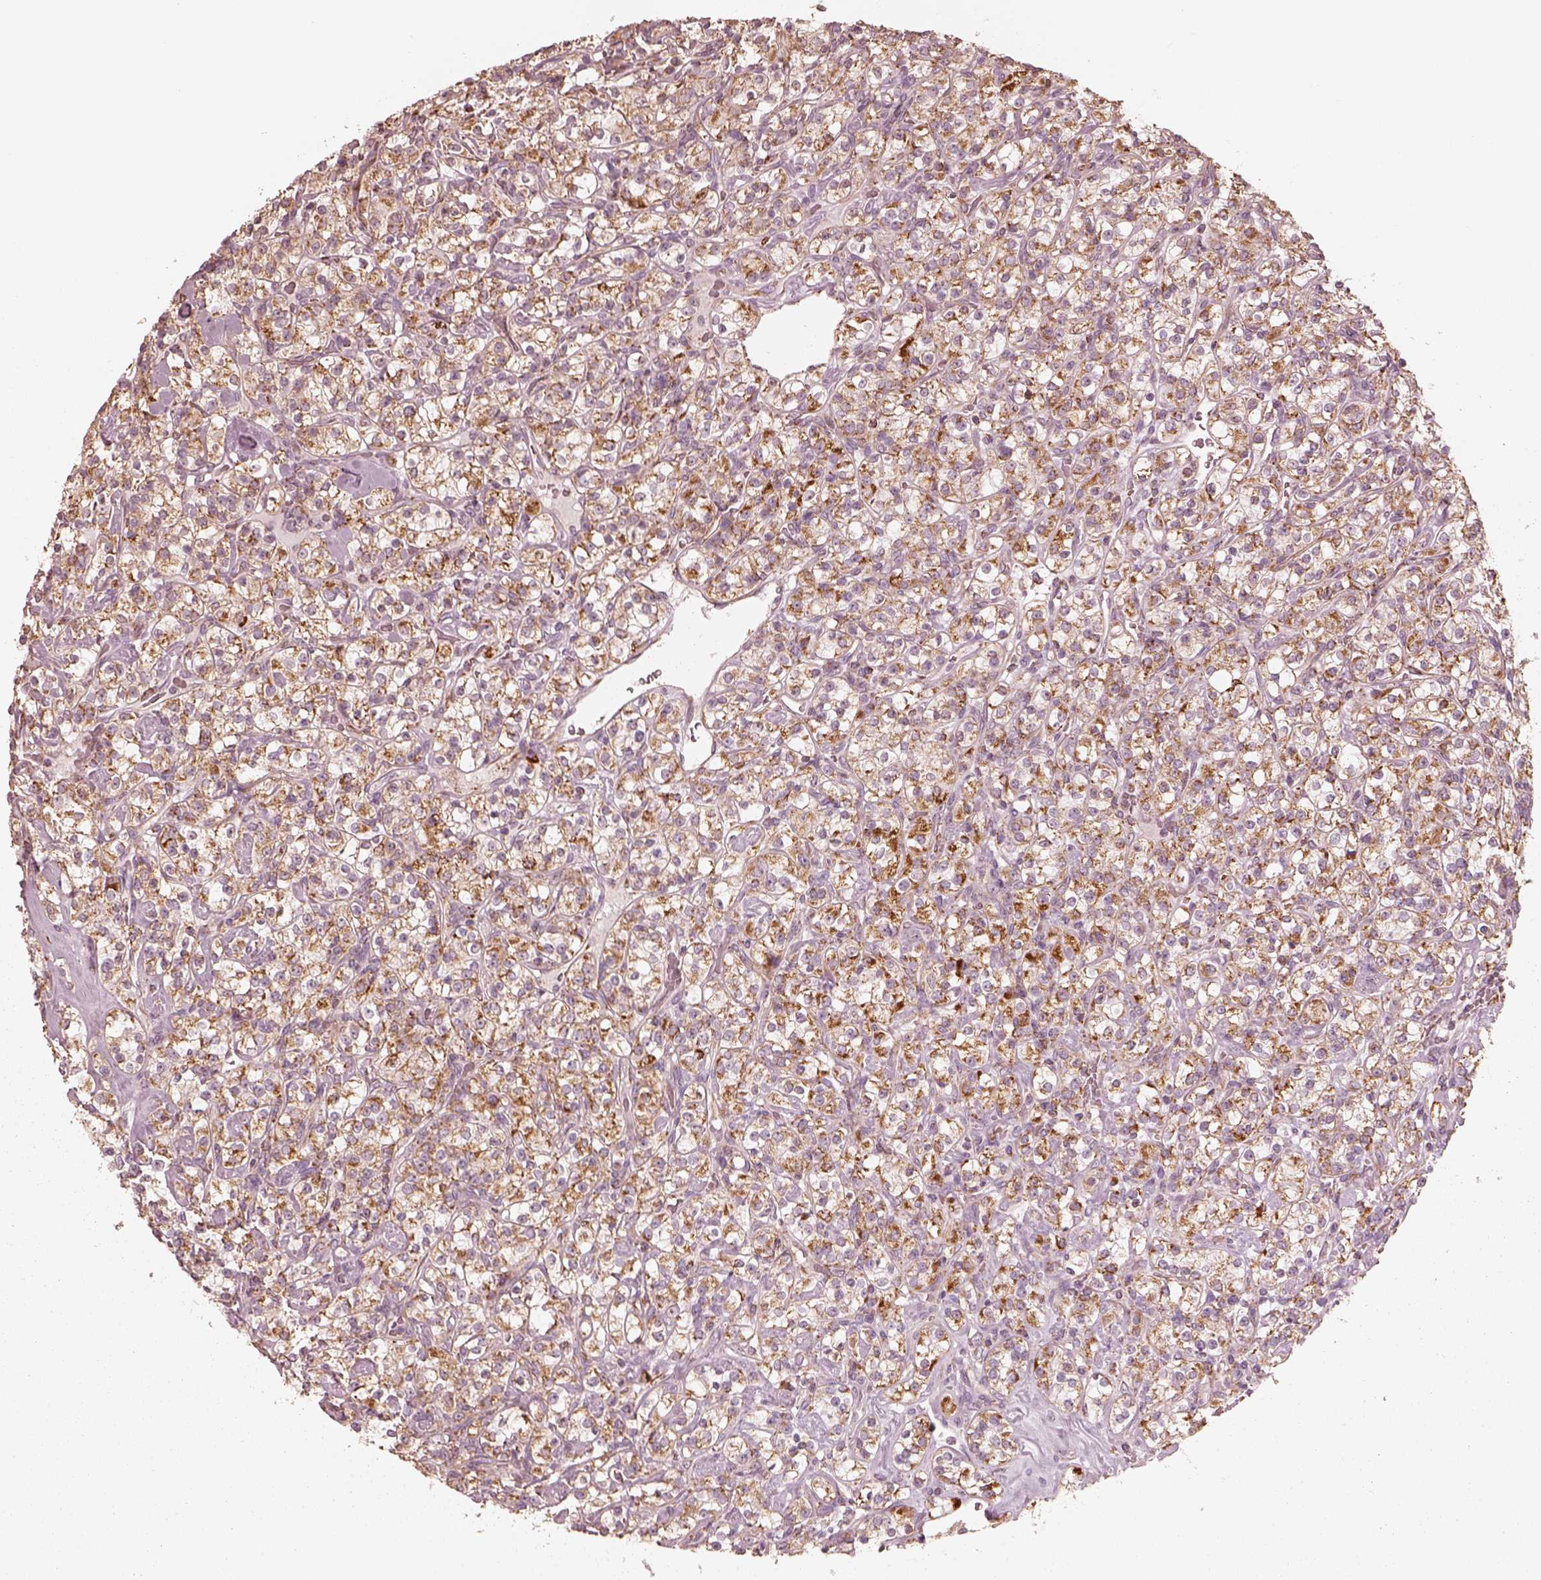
{"staining": {"intensity": "moderate", "quantity": ">75%", "location": "cytoplasmic/membranous"}, "tissue": "renal cancer", "cell_type": "Tumor cells", "image_type": "cancer", "snomed": [{"axis": "morphology", "description": "Adenocarcinoma, NOS"}, {"axis": "topography", "description": "Kidney"}], "caption": "This image demonstrates immunohistochemistry staining of human renal adenocarcinoma, with medium moderate cytoplasmic/membranous positivity in approximately >75% of tumor cells.", "gene": "ENTPD6", "patient": {"sex": "male", "age": 77}}